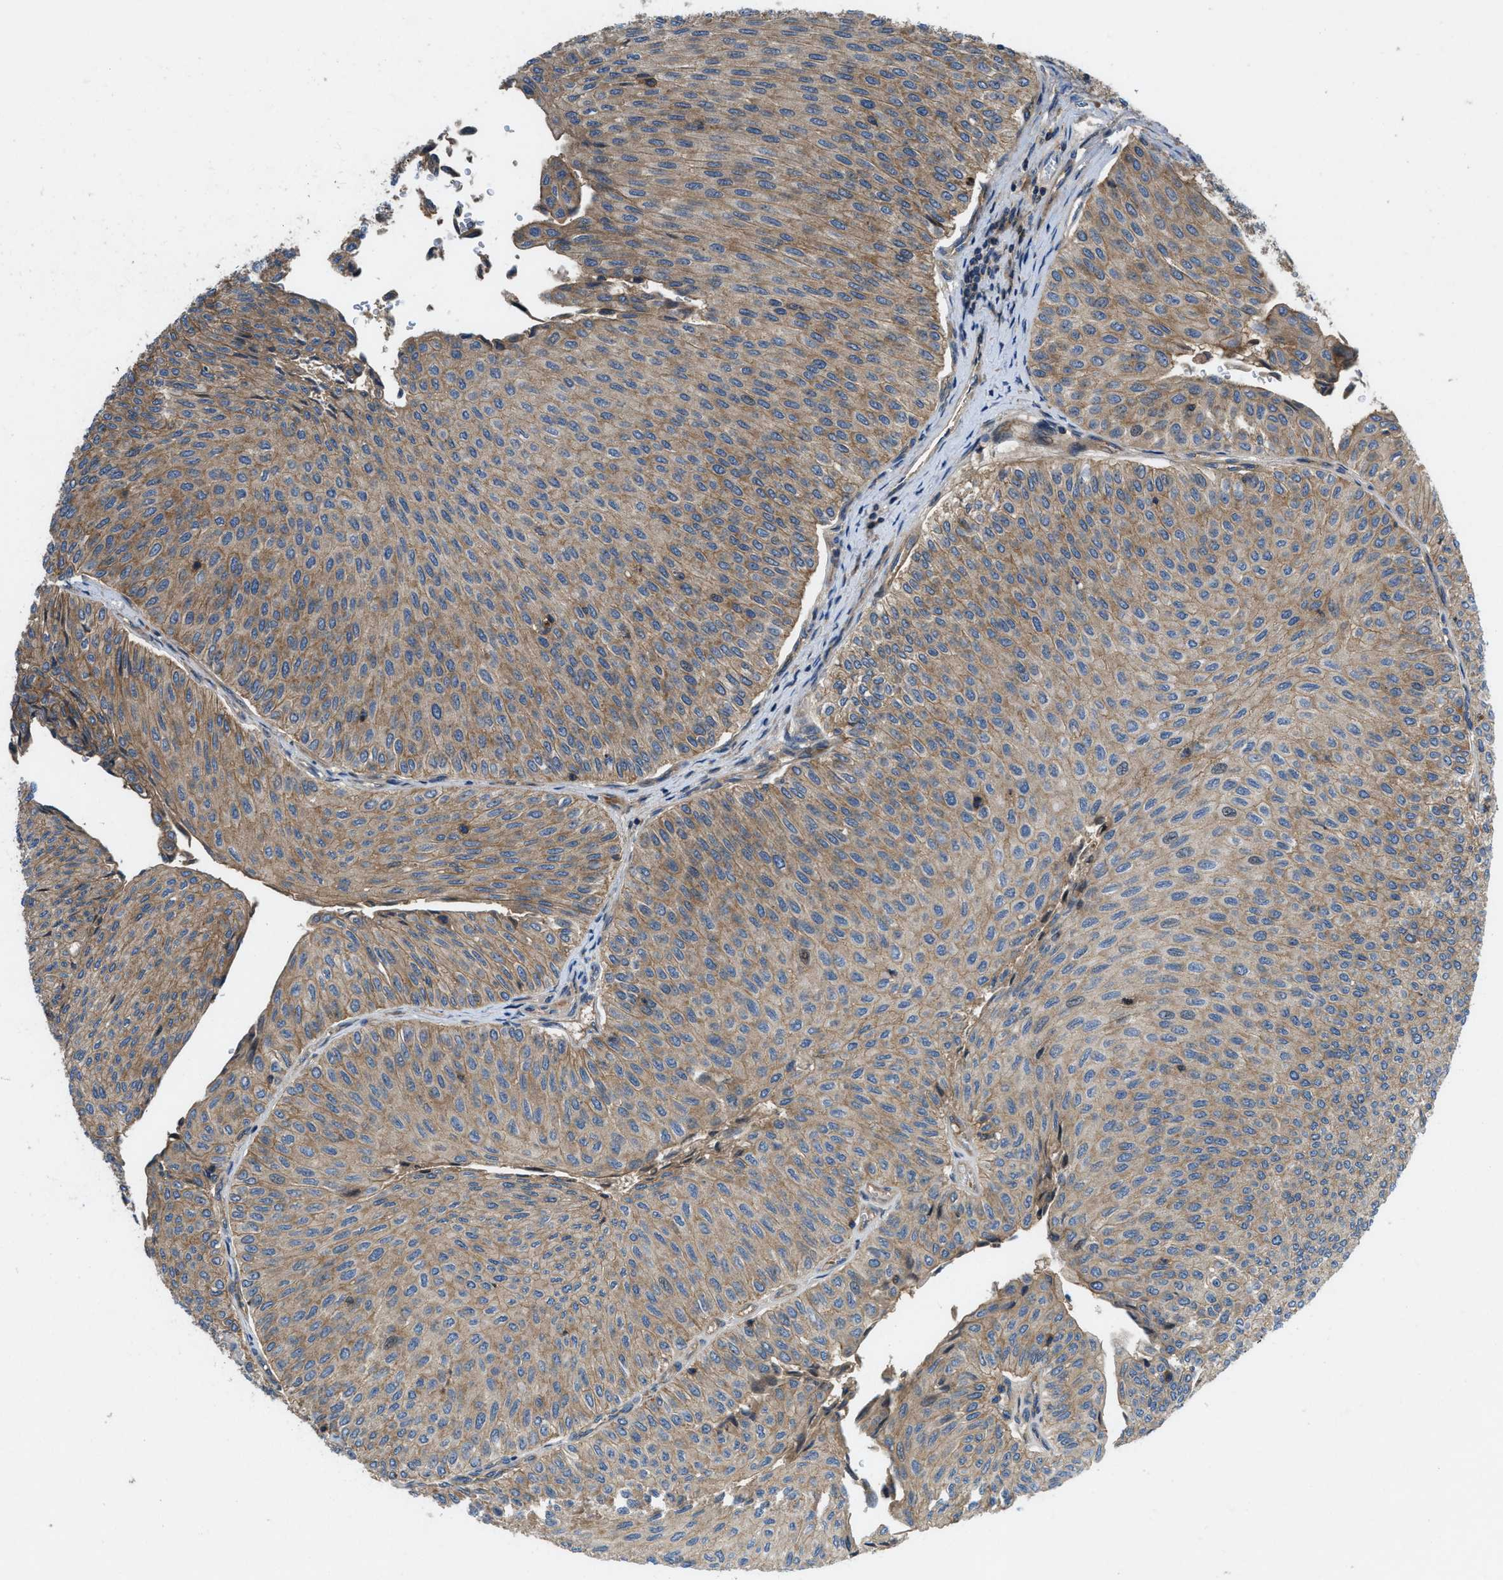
{"staining": {"intensity": "moderate", "quantity": ">75%", "location": "cytoplasmic/membranous"}, "tissue": "urothelial cancer", "cell_type": "Tumor cells", "image_type": "cancer", "snomed": [{"axis": "morphology", "description": "Urothelial carcinoma, Low grade"}, {"axis": "topography", "description": "Urinary bladder"}], "caption": "A micrograph of human urothelial carcinoma (low-grade) stained for a protein exhibits moderate cytoplasmic/membranous brown staining in tumor cells.", "gene": "CNNM3", "patient": {"sex": "male", "age": 78}}